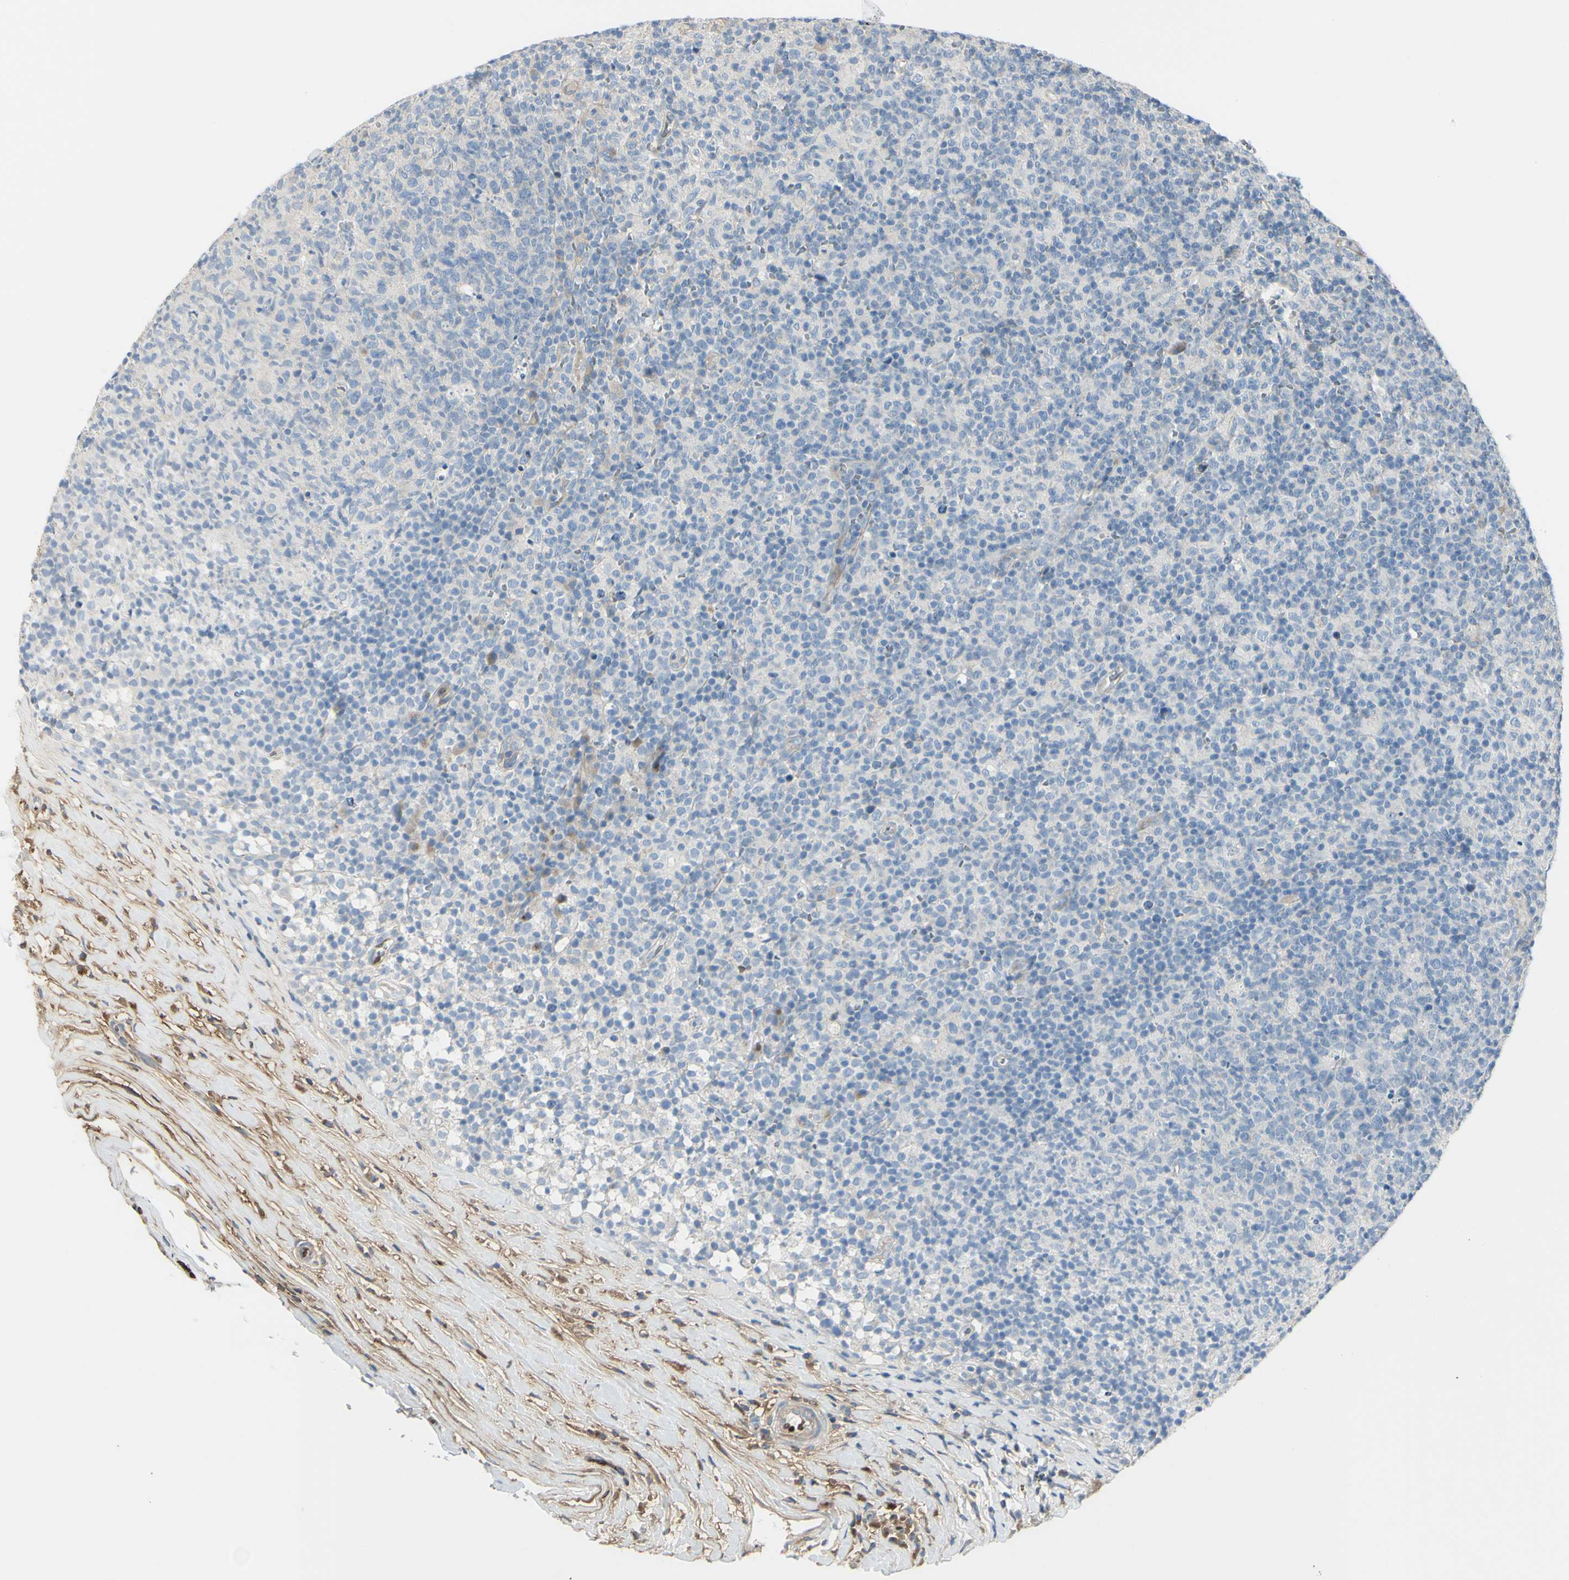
{"staining": {"intensity": "negative", "quantity": "none", "location": "none"}, "tissue": "lymph node", "cell_type": "Germinal center cells", "image_type": "normal", "snomed": [{"axis": "morphology", "description": "Normal tissue, NOS"}, {"axis": "morphology", "description": "Inflammation, NOS"}, {"axis": "topography", "description": "Lymph node"}], "caption": "Immunohistochemical staining of normal human lymph node displays no significant staining in germinal center cells. (DAB immunohistochemistry (IHC) visualized using brightfield microscopy, high magnification).", "gene": "NCBP2L", "patient": {"sex": "male", "age": 55}}